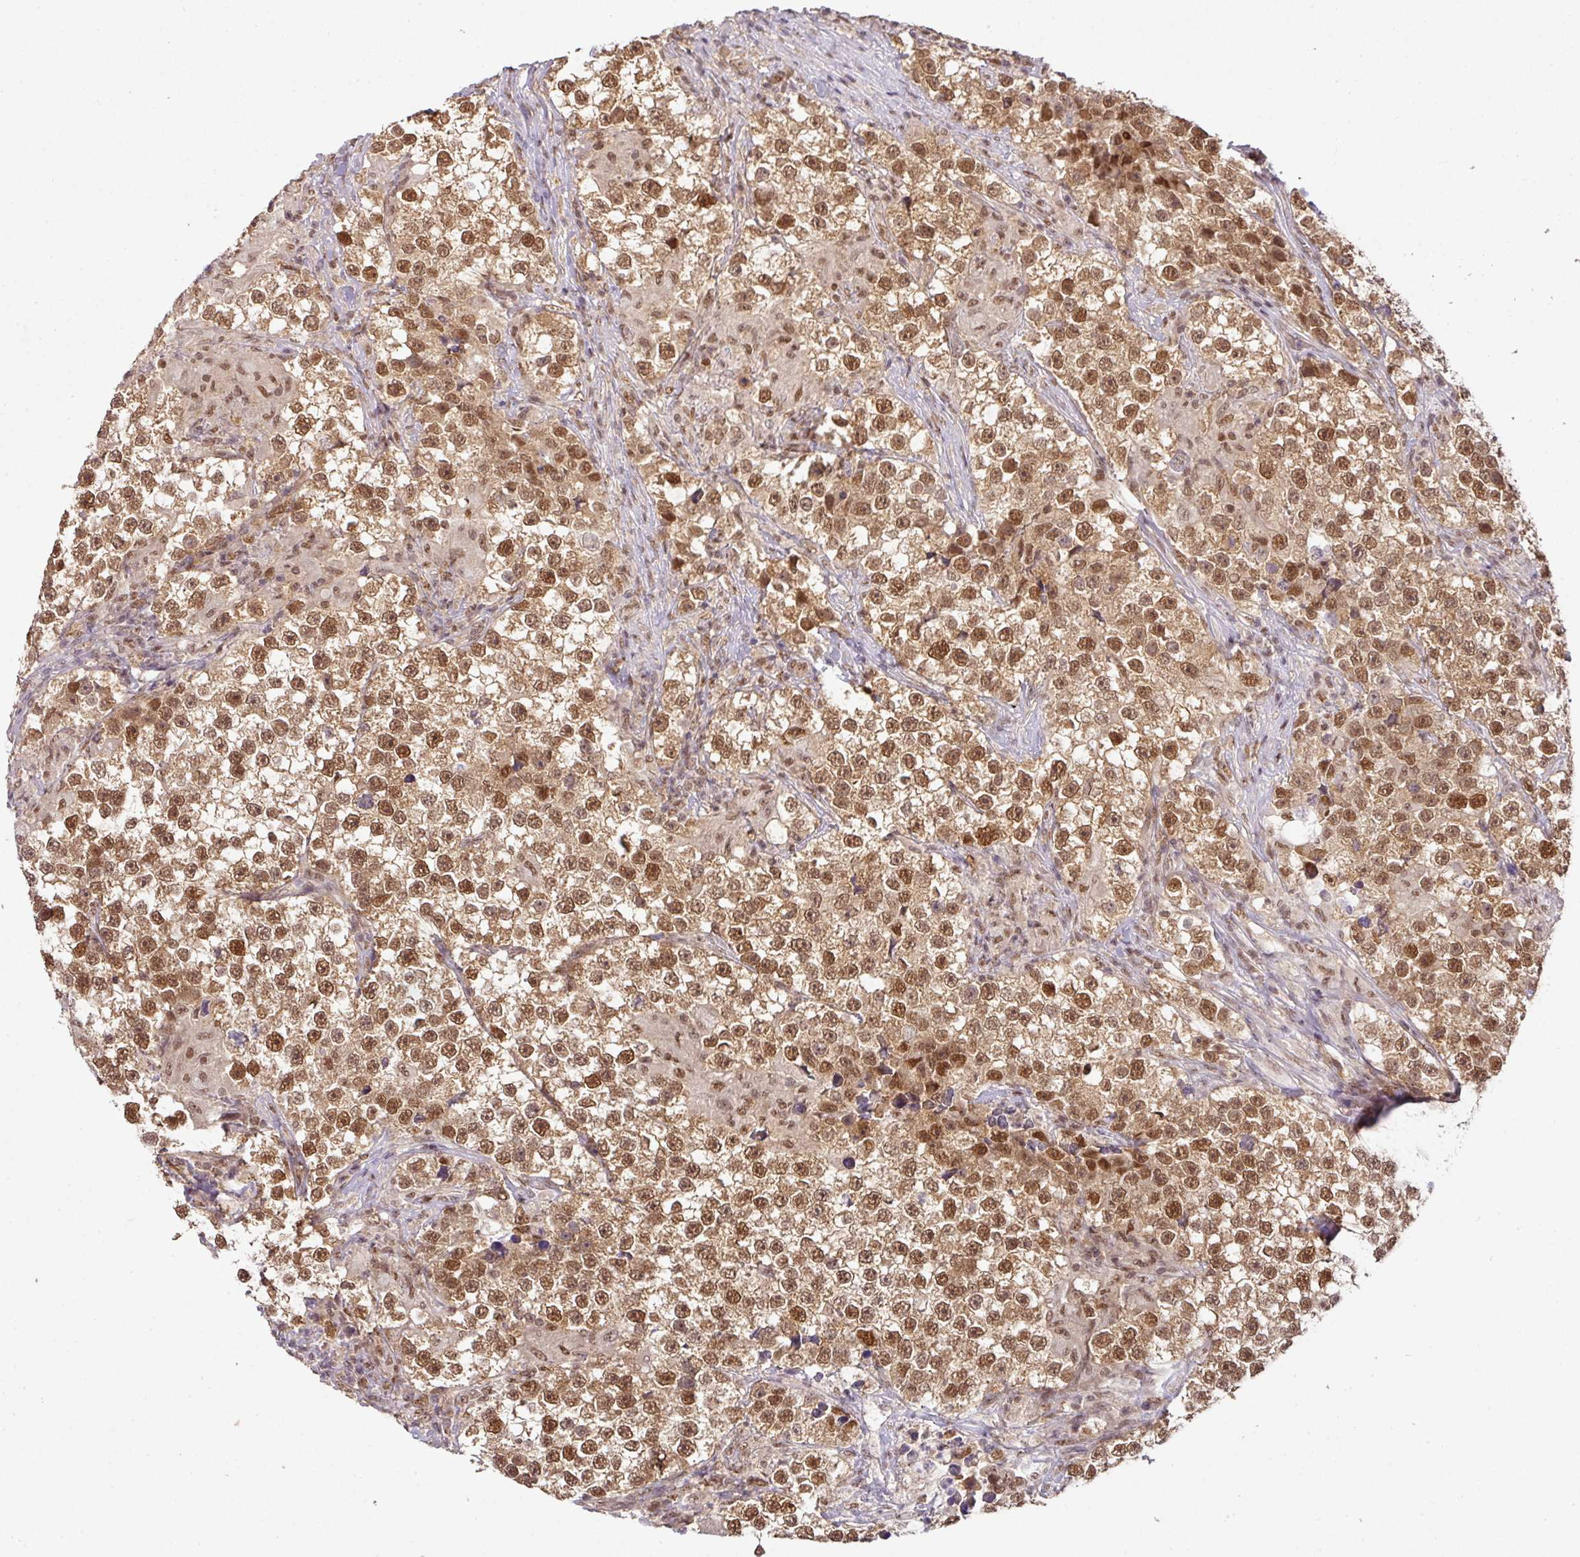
{"staining": {"intensity": "moderate", "quantity": ">75%", "location": "cytoplasmic/membranous,nuclear"}, "tissue": "testis cancer", "cell_type": "Tumor cells", "image_type": "cancer", "snomed": [{"axis": "morphology", "description": "Seminoma, NOS"}, {"axis": "topography", "description": "Testis"}], "caption": "Immunohistochemical staining of testis cancer demonstrates medium levels of moderate cytoplasmic/membranous and nuclear protein staining in approximately >75% of tumor cells. (DAB IHC, brown staining for protein, blue staining for nuclei).", "gene": "RANBP9", "patient": {"sex": "male", "age": 46}}